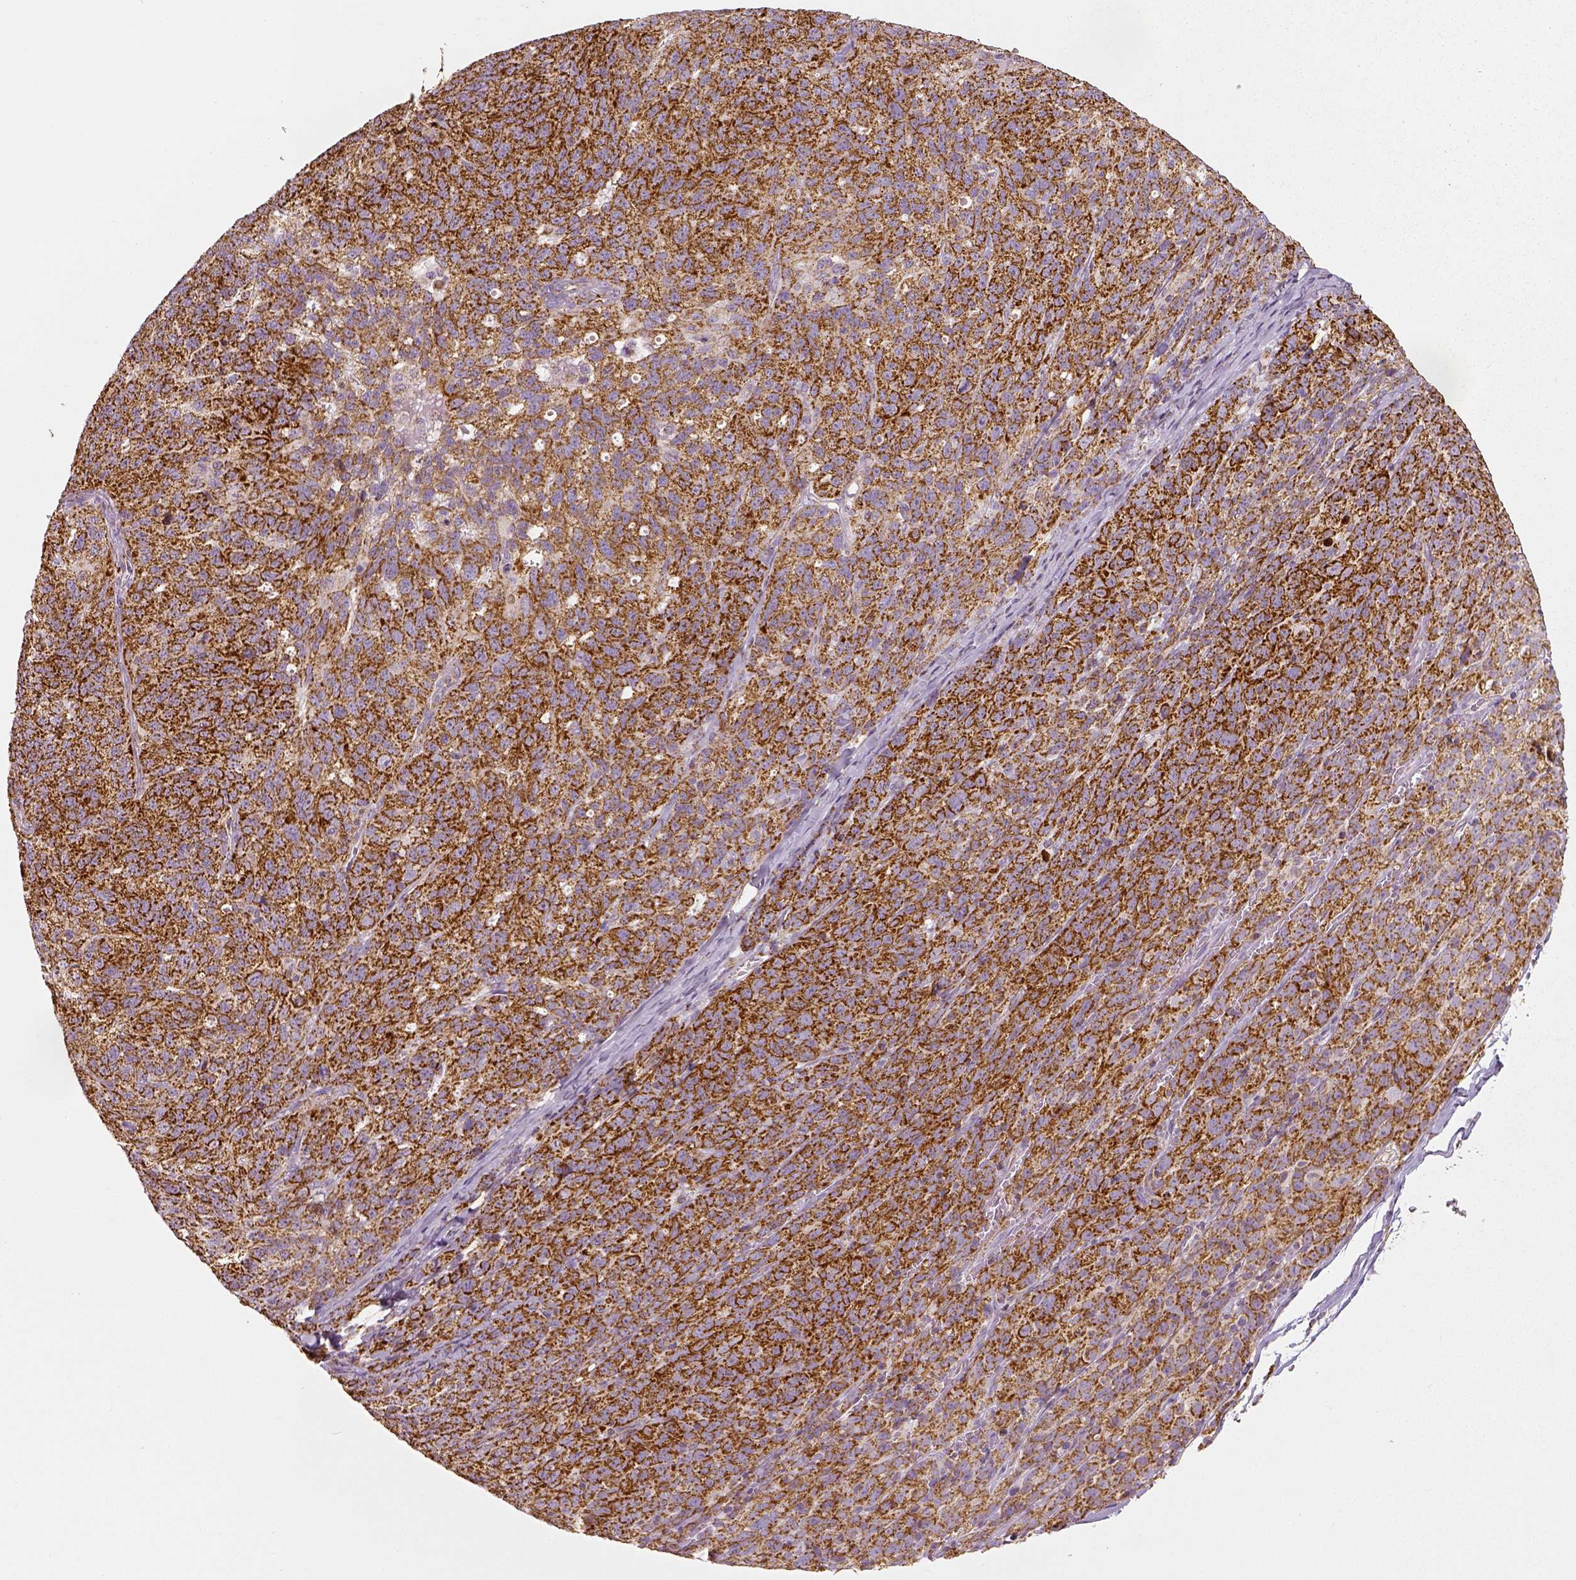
{"staining": {"intensity": "strong", "quantity": ">75%", "location": "cytoplasmic/membranous"}, "tissue": "ovarian cancer", "cell_type": "Tumor cells", "image_type": "cancer", "snomed": [{"axis": "morphology", "description": "Cystadenocarcinoma, serous, NOS"}, {"axis": "topography", "description": "Ovary"}], "caption": "Tumor cells show high levels of strong cytoplasmic/membranous staining in approximately >75% of cells in human serous cystadenocarcinoma (ovarian). The protein of interest is stained brown, and the nuclei are stained in blue (DAB IHC with brightfield microscopy, high magnification).", "gene": "PGAM5", "patient": {"sex": "female", "age": 71}}